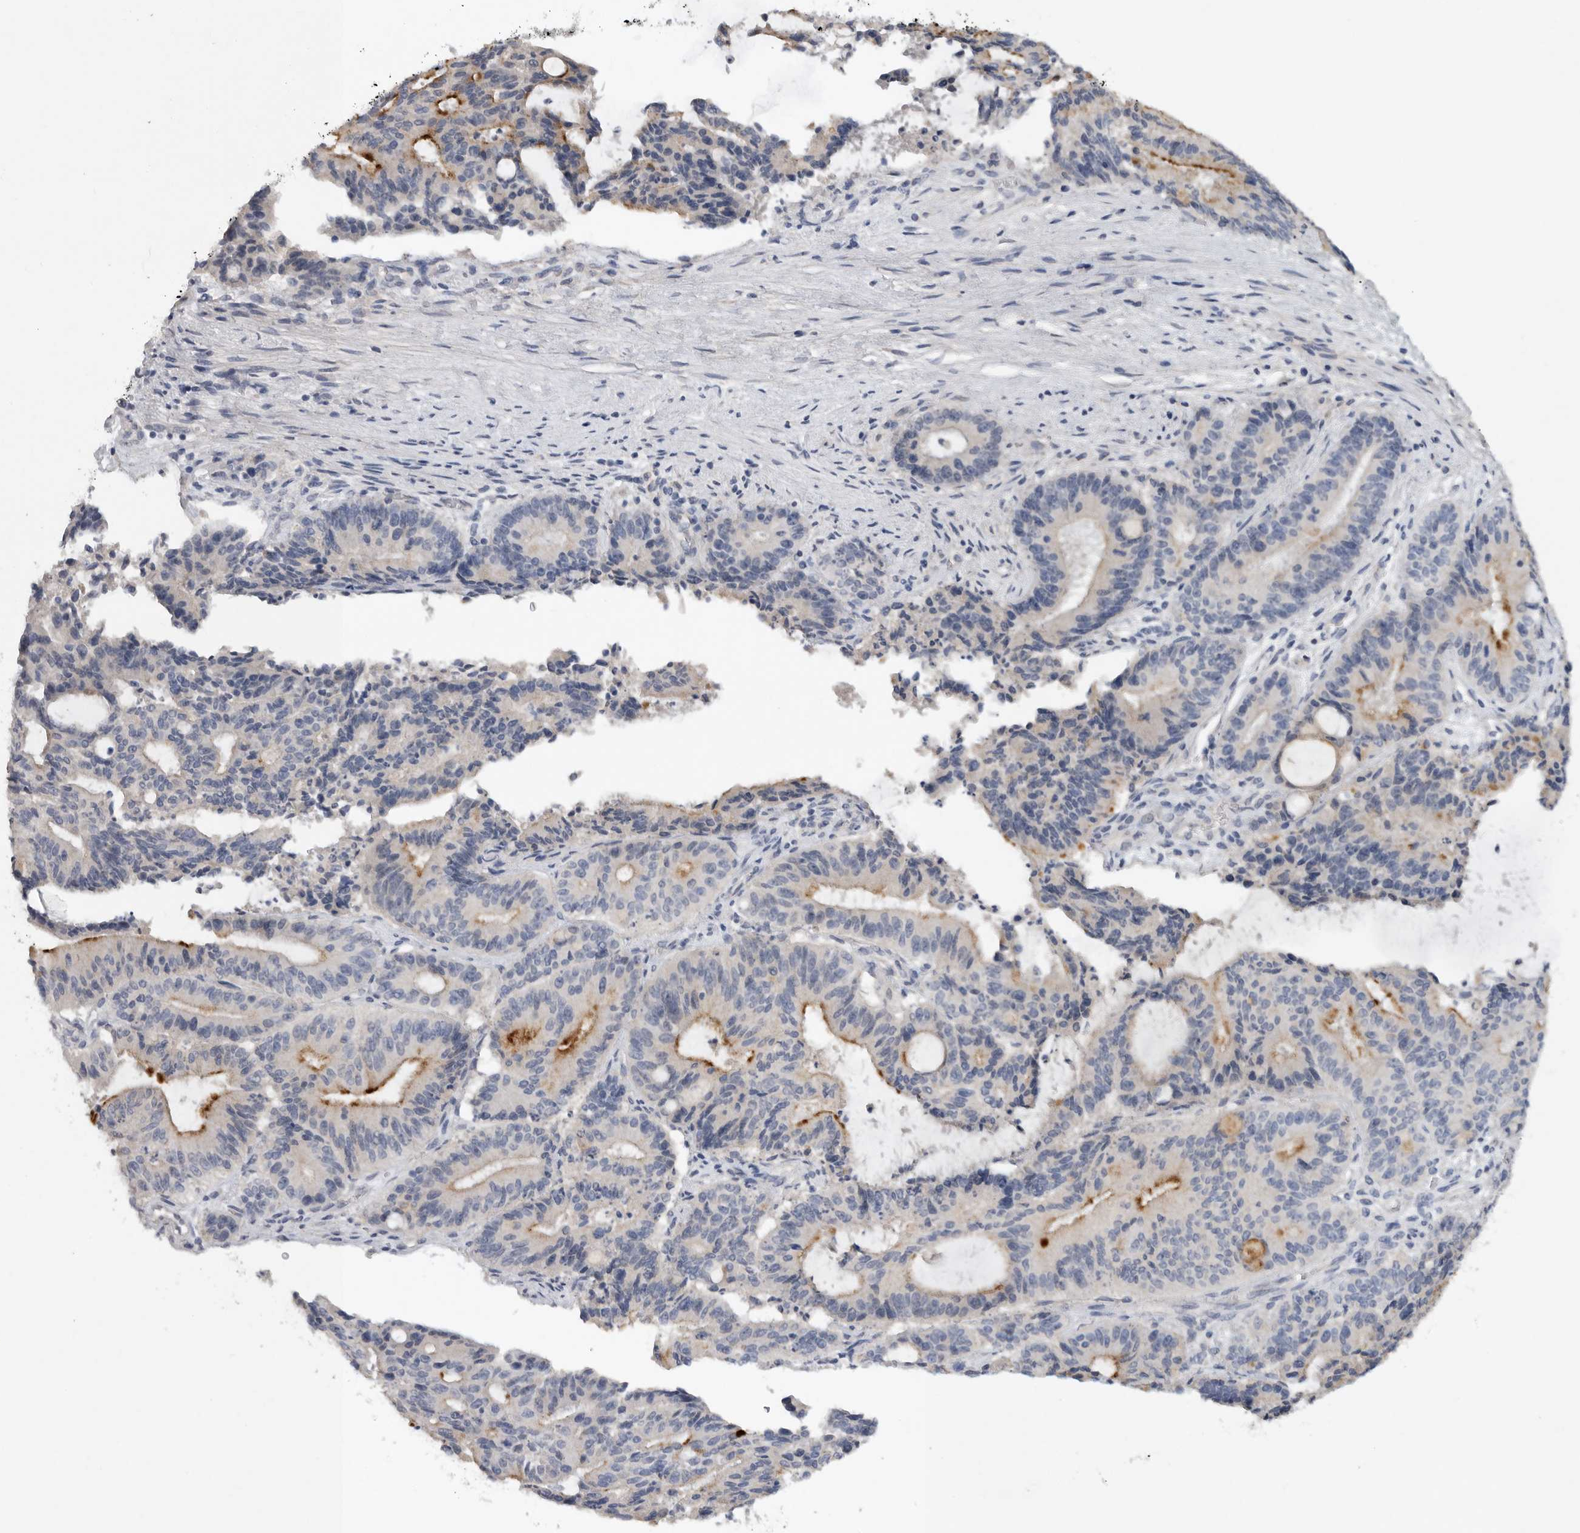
{"staining": {"intensity": "moderate", "quantity": "25%-75%", "location": "cytoplasmic/membranous"}, "tissue": "liver cancer", "cell_type": "Tumor cells", "image_type": "cancer", "snomed": [{"axis": "morphology", "description": "Normal tissue, NOS"}, {"axis": "morphology", "description": "Cholangiocarcinoma"}, {"axis": "topography", "description": "Liver"}, {"axis": "topography", "description": "Peripheral nerve tissue"}], "caption": "IHC micrograph of human cholangiocarcinoma (liver) stained for a protein (brown), which reveals medium levels of moderate cytoplasmic/membranous expression in approximately 25%-75% of tumor cells.", "gene": "REG4", "patient": {"sex": "female", "age": 73}}